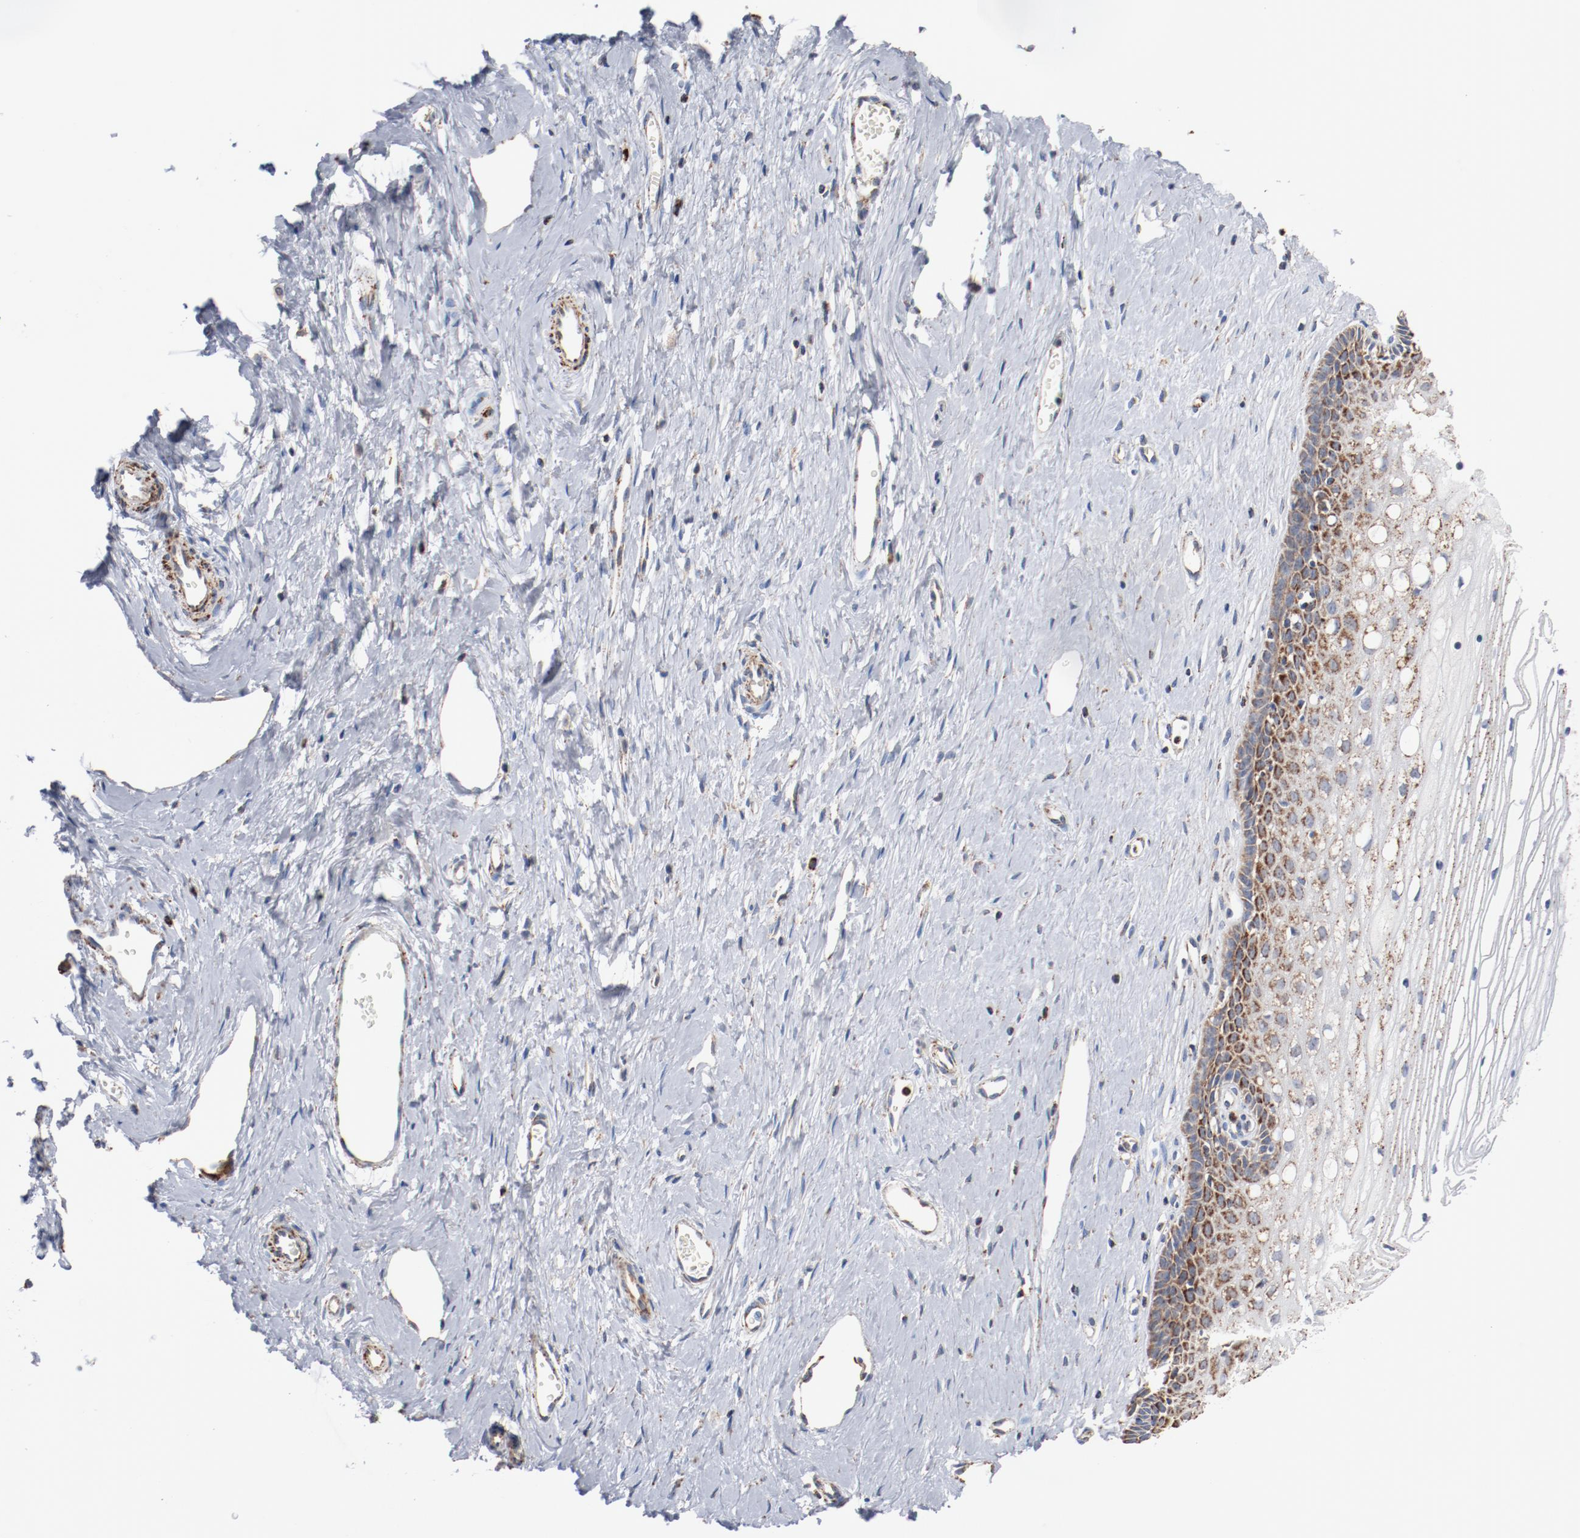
{"staining": {"intensity": "moderate", "quantity": "25%-75%", "location": "cytoplasmic/membranous"}, "tissue": "cervix", "cell_type": "Glandular cells", "image_type": "normal", "snomed": [{"axis": "morphology", "description": "Normal tissue, NOS"}, {"axis": "topography", "description": "Cervix"}], "caption": "This photomicrograph demonstrates immunohistochemistry staining of normal cervix, with medium moderate cytoplasmic/membranous staining in approximately 25%-75% of glandular cells.", "gene": "NDUFS4", "patient": {"sex": "female", "age": 40}}